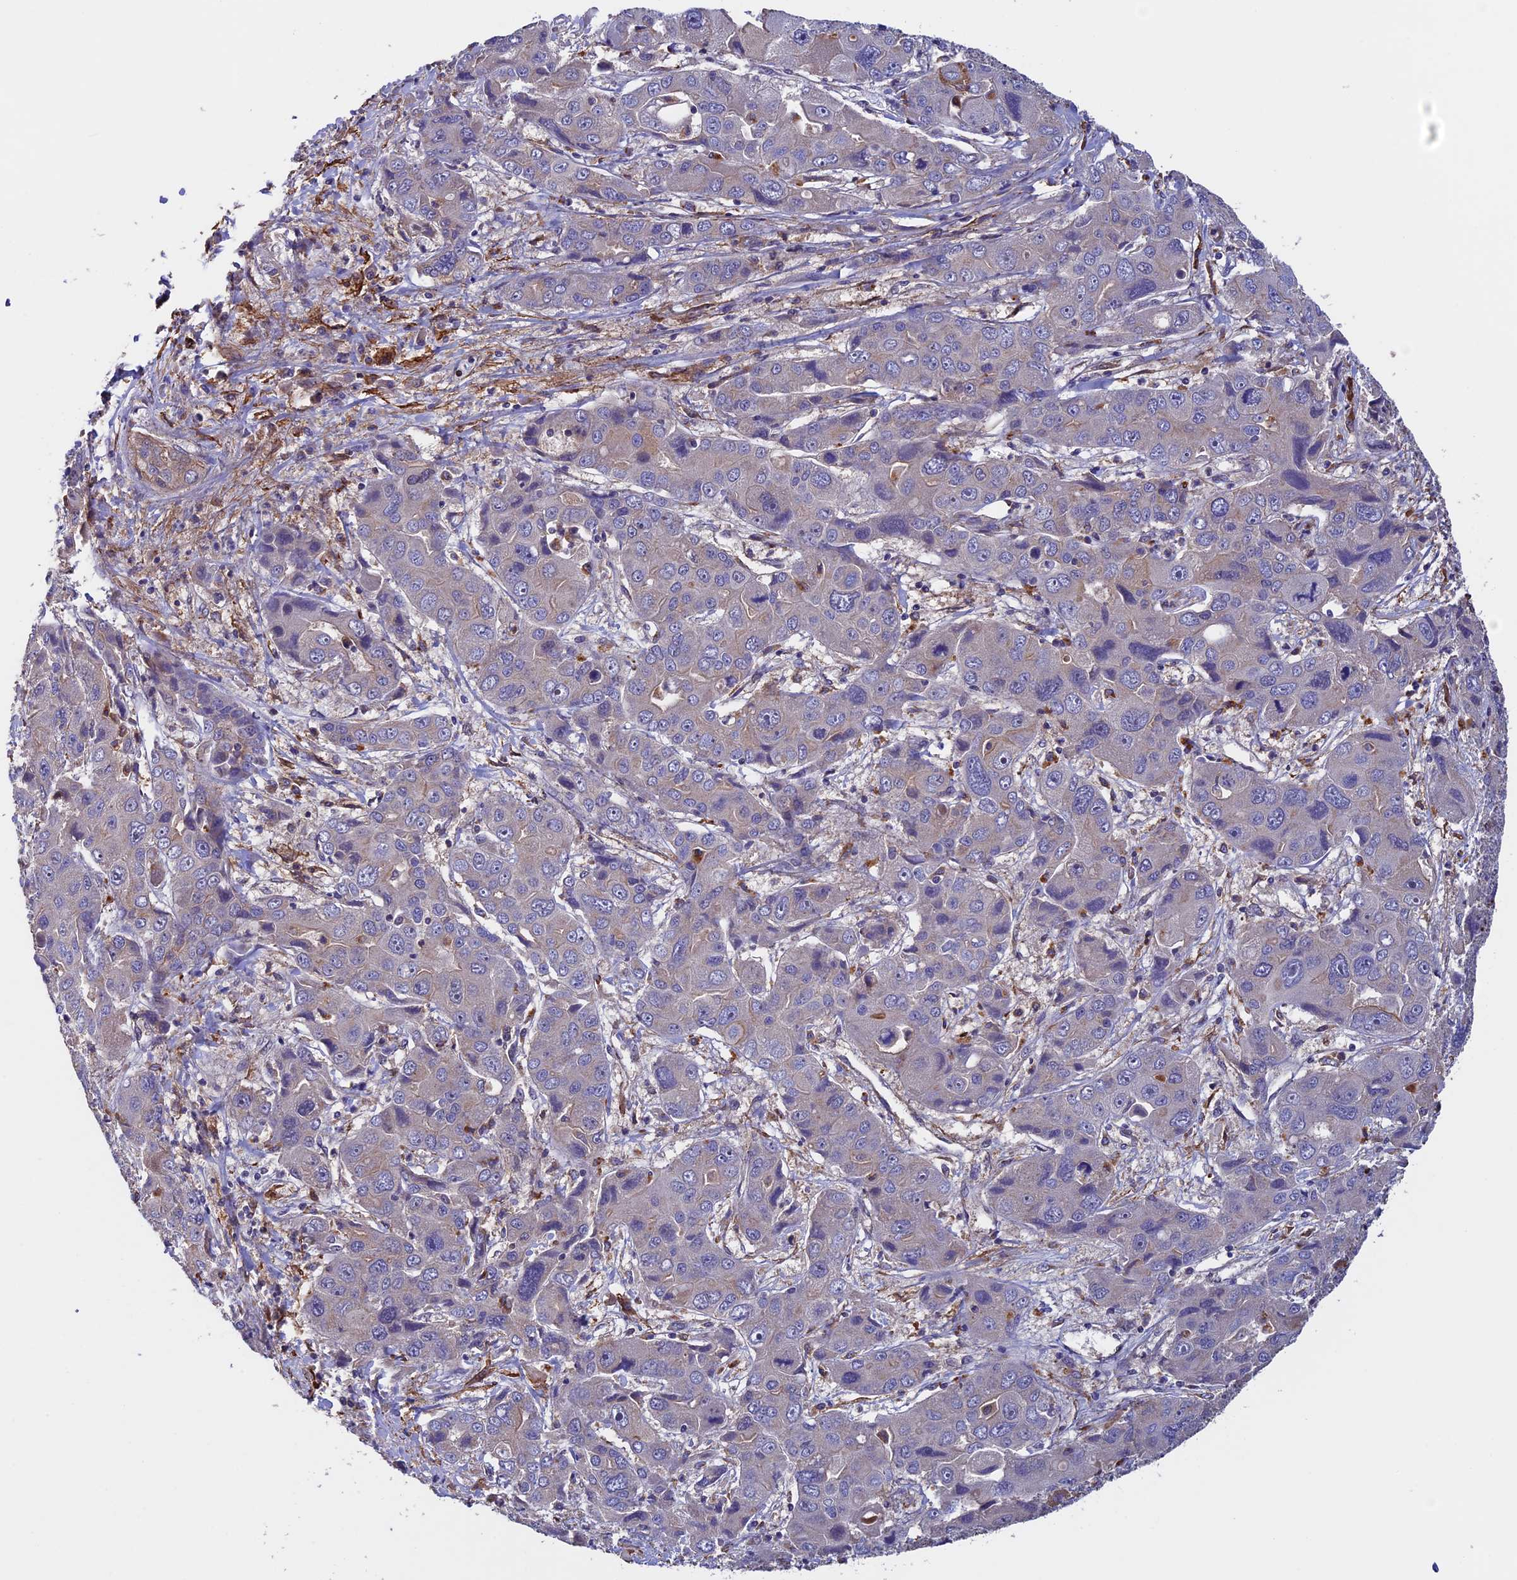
{"staining": {"intensity": "negative", "quantity": "none", "location": "none"}, "tissue": "liver cancer", "cell_type": "Tumor cells", "image_type": "cancer", "snomed": [{"axis": "morphology", "description": "Cholangiocarcinoma"}, {"axis": "topography", "description": "Liver"}], "caption": "High power microscopy histopathology image of an immunohistochemistry (IHC) micrograph of cholangiocarcinoma (liver), revealing no significant staining in tumor cells.", "gene": "SLC9A5", "patient": {"sex": "male", "age": 67}}